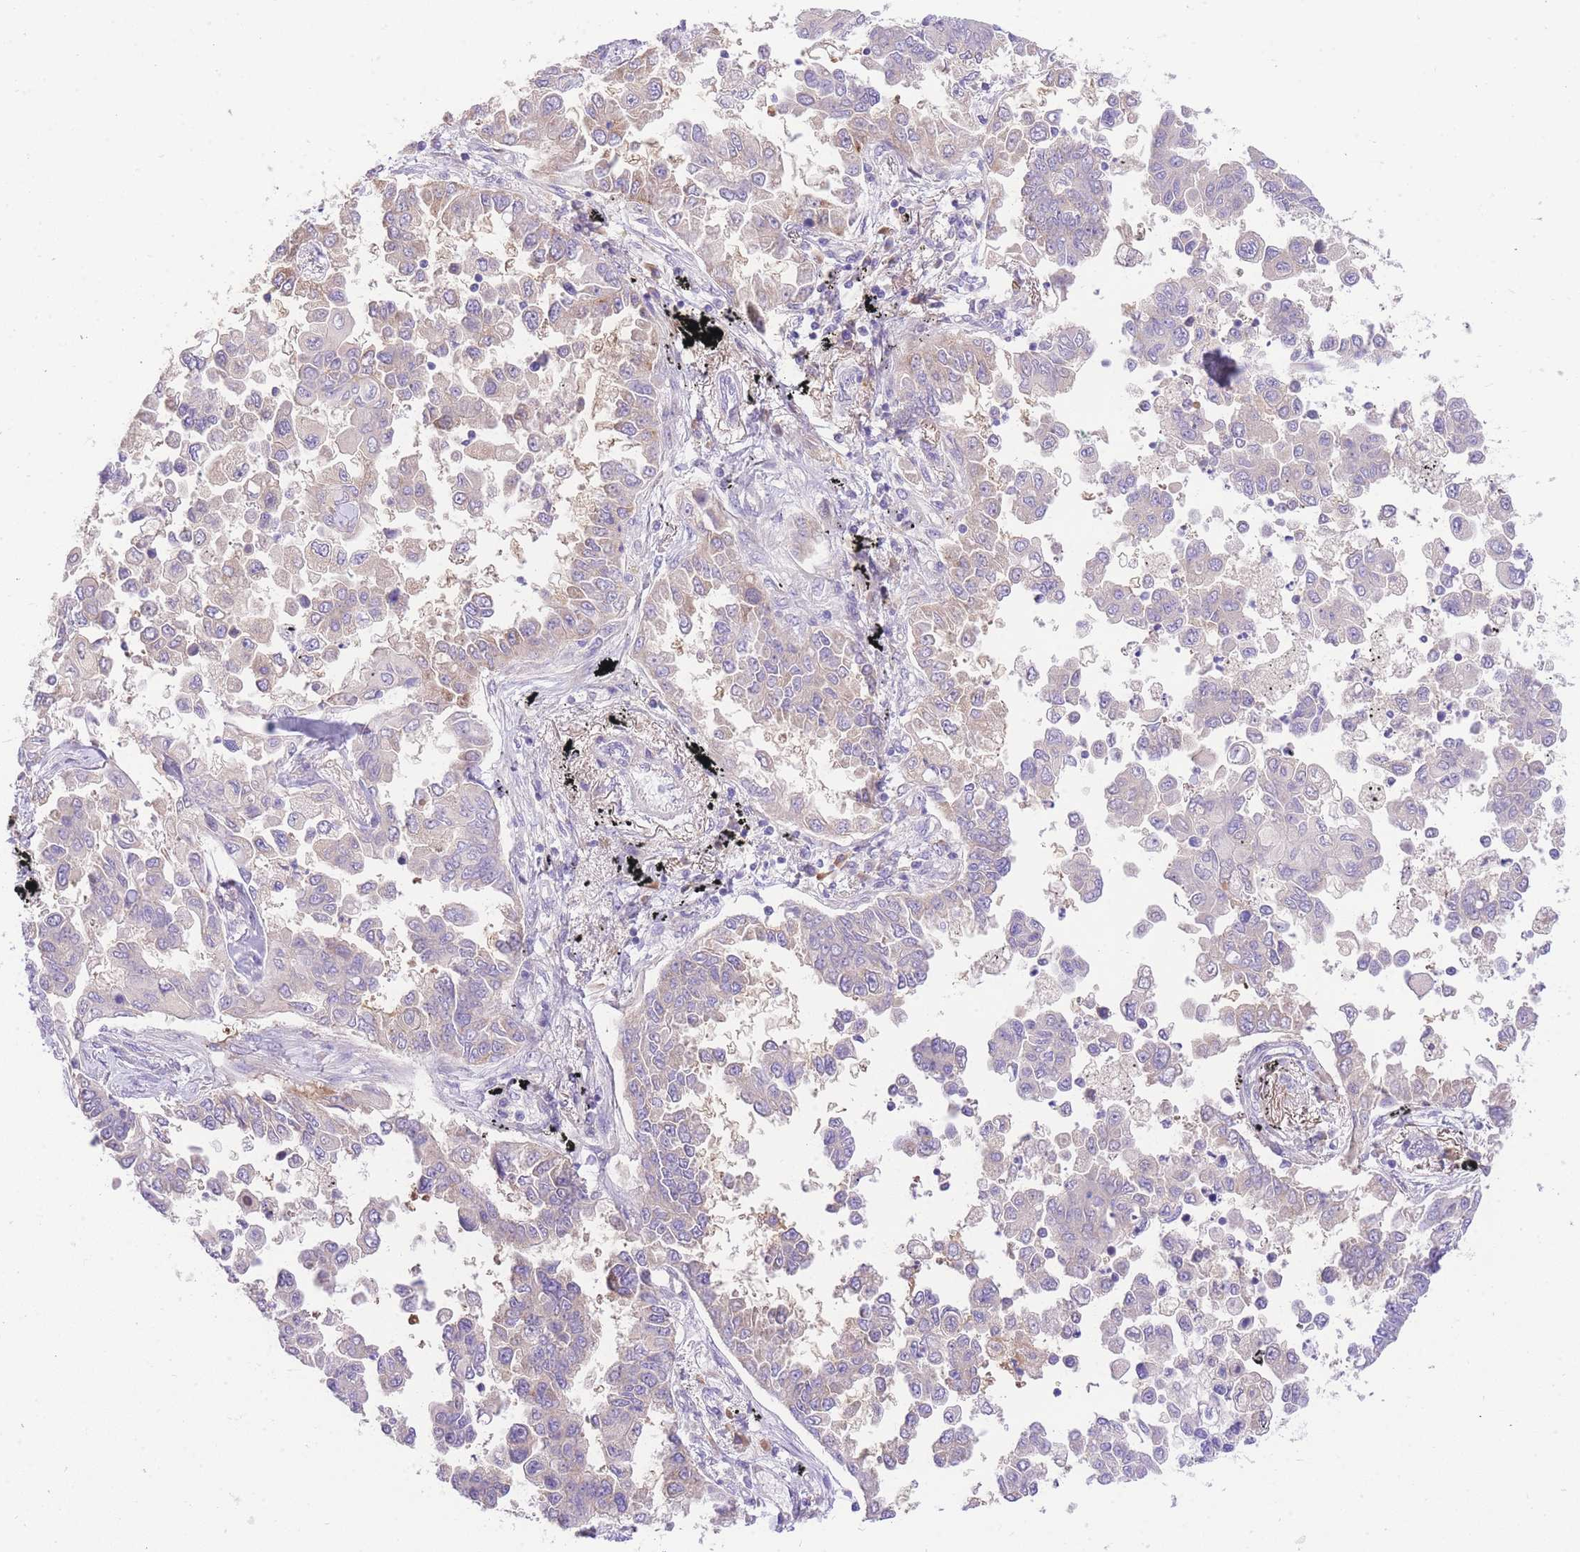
{"staining": {"intensity": "weak", "quantity": "25%-75%", "location": "cytoplasmic/membranous"}, "tissue": "lung cancer", "cell_type": "Tumor cells", "image_type": "cancer", "snomed": [{"axis": "morphology", "description": "Adenocarcinoma, NOS"}, {"axis": "topography", "description": "Lung"}], "caption": "This is an image of IHC staining of lung adenocarcinoma, which shows weak positivity in the cytoplasmic/membranous of tumor cells.", "gene": "LIPH", "patient": {"sex": "female", "age": 67}}